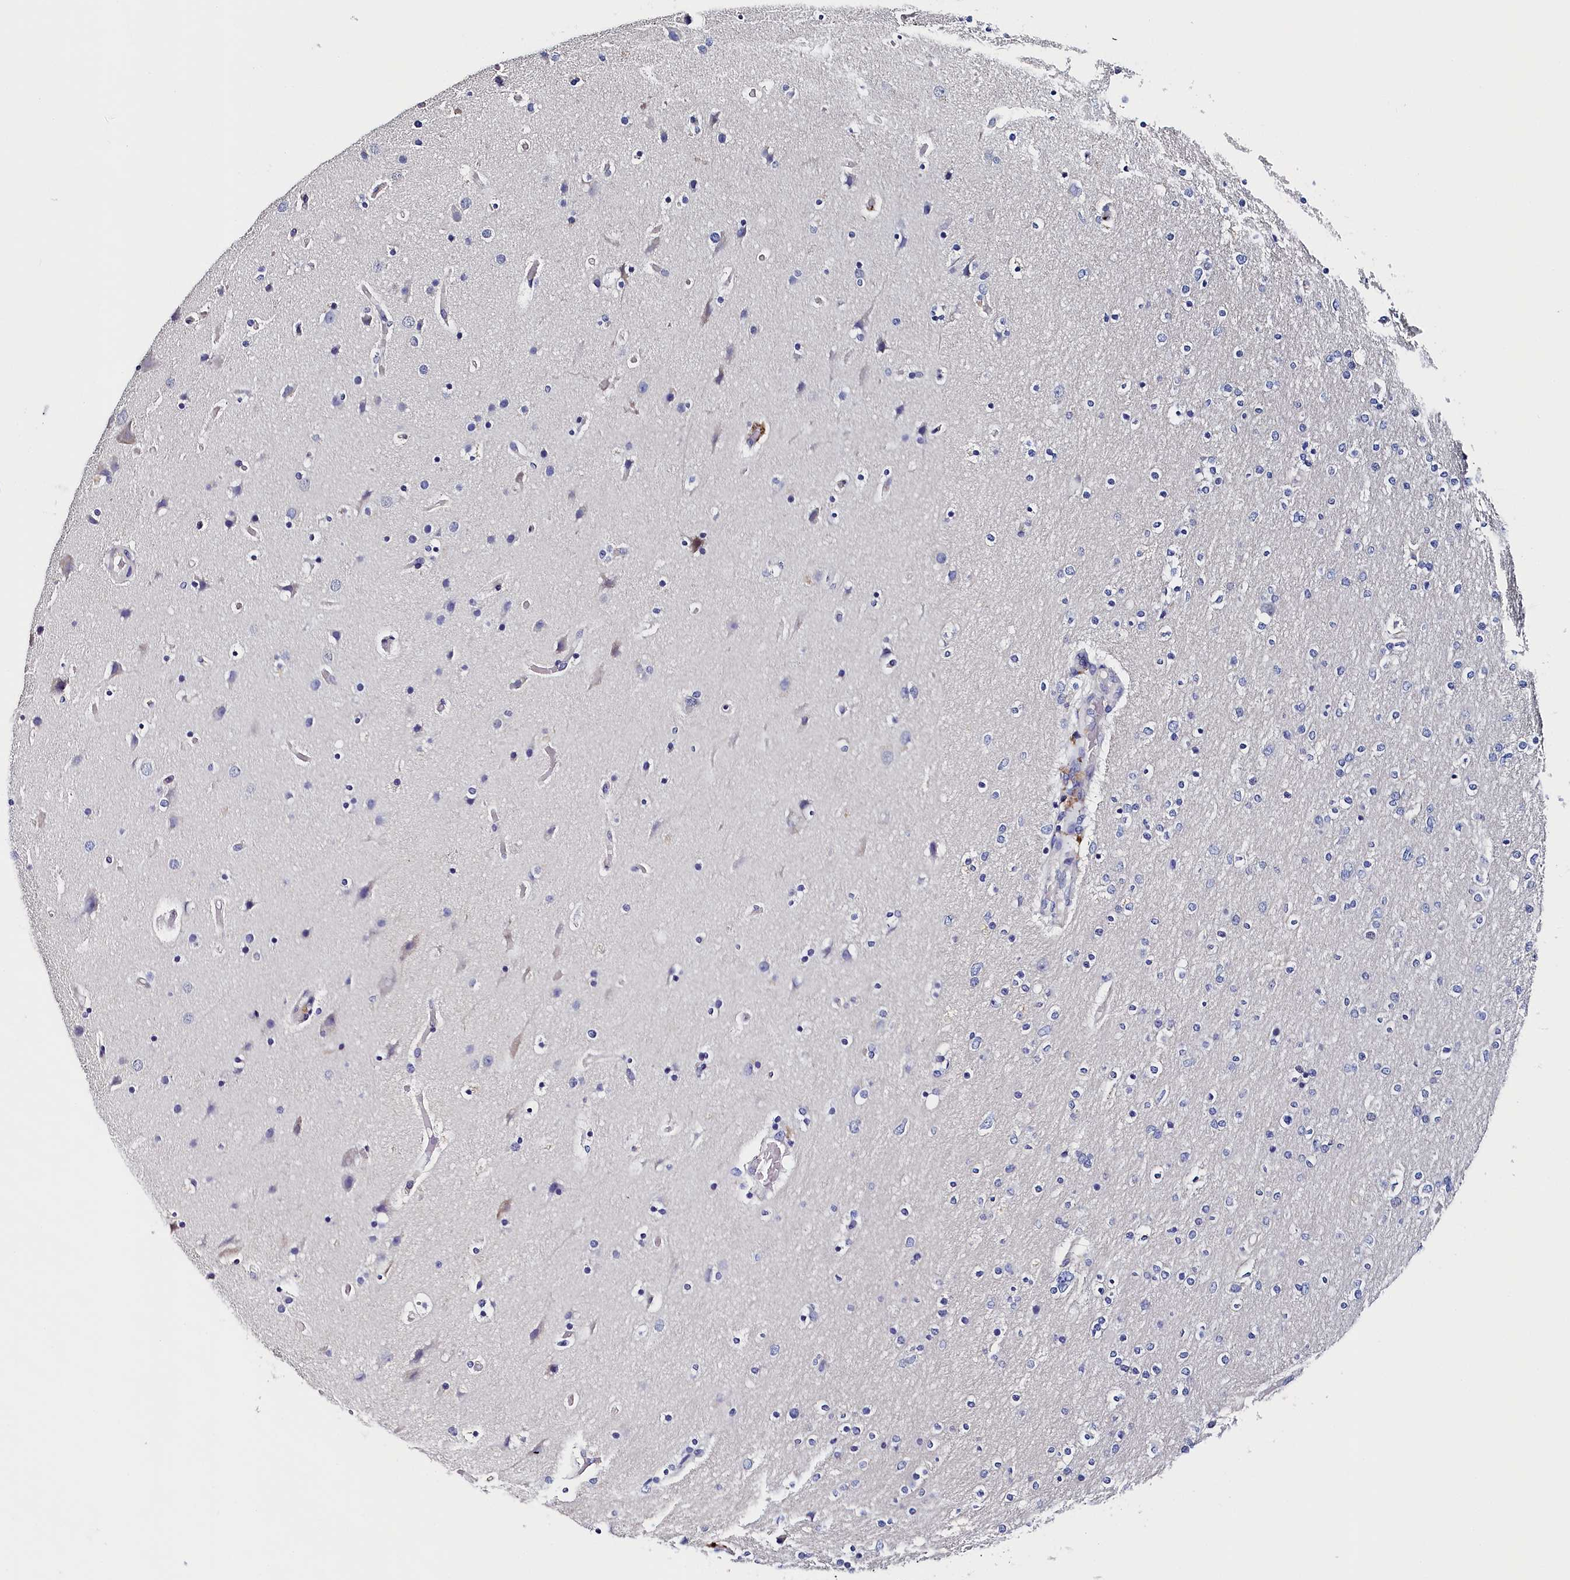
{"staining": {"intensity": "negative", "quantity": "none", "location": "none"}, "tissue": "glioma", "cell_type": "Tumor cells", "image_type": "cancer", "snomed": [{"axis": "morphology", "description": "Glioma, malignant, High grade"}, {"axis": "topography", "description": "Cerebral cortex"}], "caption": "Tumor cells are negative for brown protein staining in glioma.", "gene": "BHMT", "patient": {"sex": "female", "age": 36}}